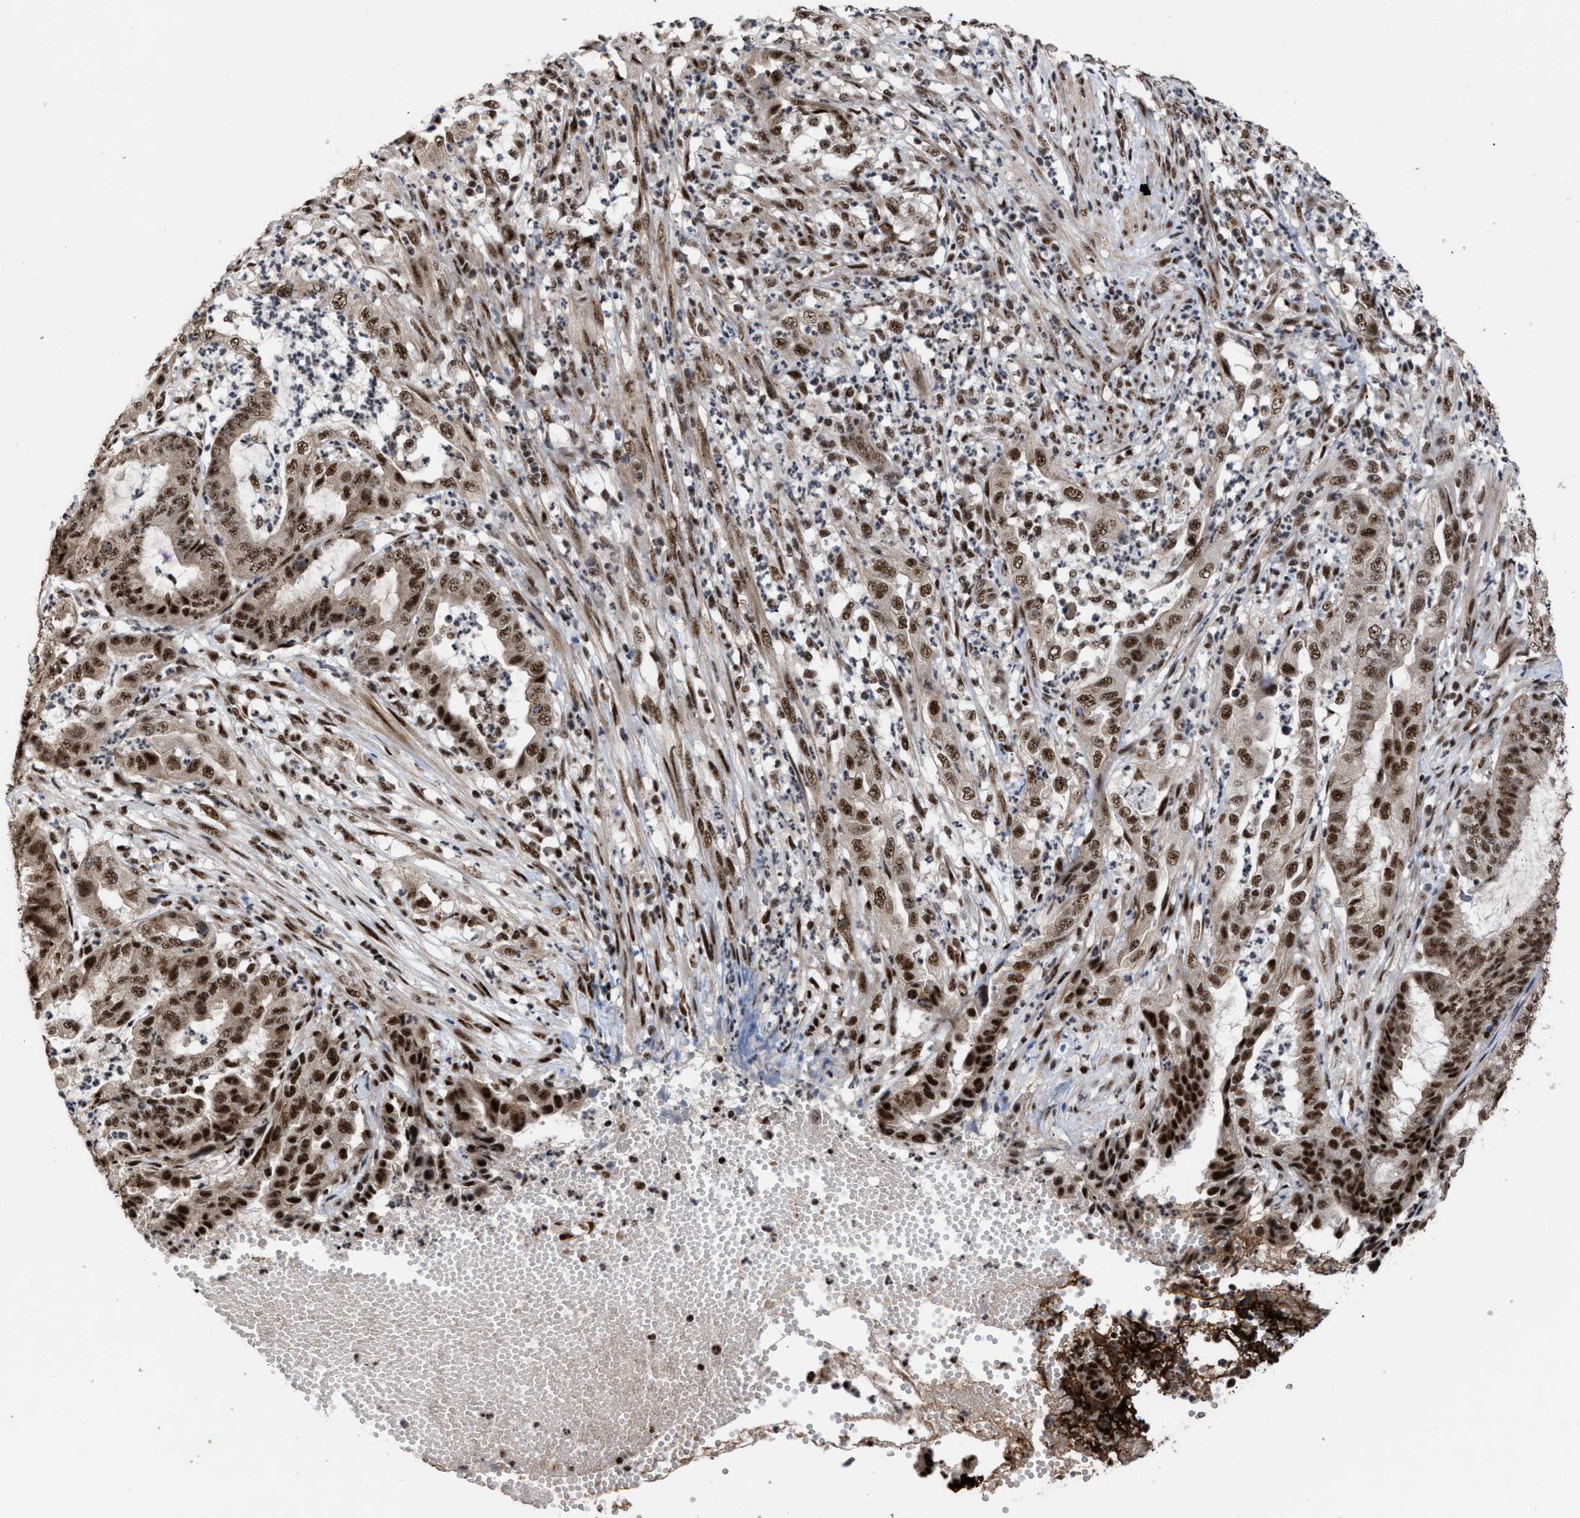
{"staining": {"intensity": "strong", "quantity": ">75%", "location": "cytoplasmic/membranous,nuclear"}, "tissue": "endometrial cancer", "cell_type": "Tumor cells", "image_type": "cancer", "snomed": [{"axis": "morphology", "description": "Adenocarcinoma, NOS"}, {"axis": "topography", "description": "Endometrium"}], "caption": "Human endometrial adenocarcinoma stained with a brown dye exhibits strong cytoplasmic/membranous and nuclear positive positivity in about >75% of tumor cells.", "gene": "EIF4A3", "patient": {"sex": "female", "age": 51}}